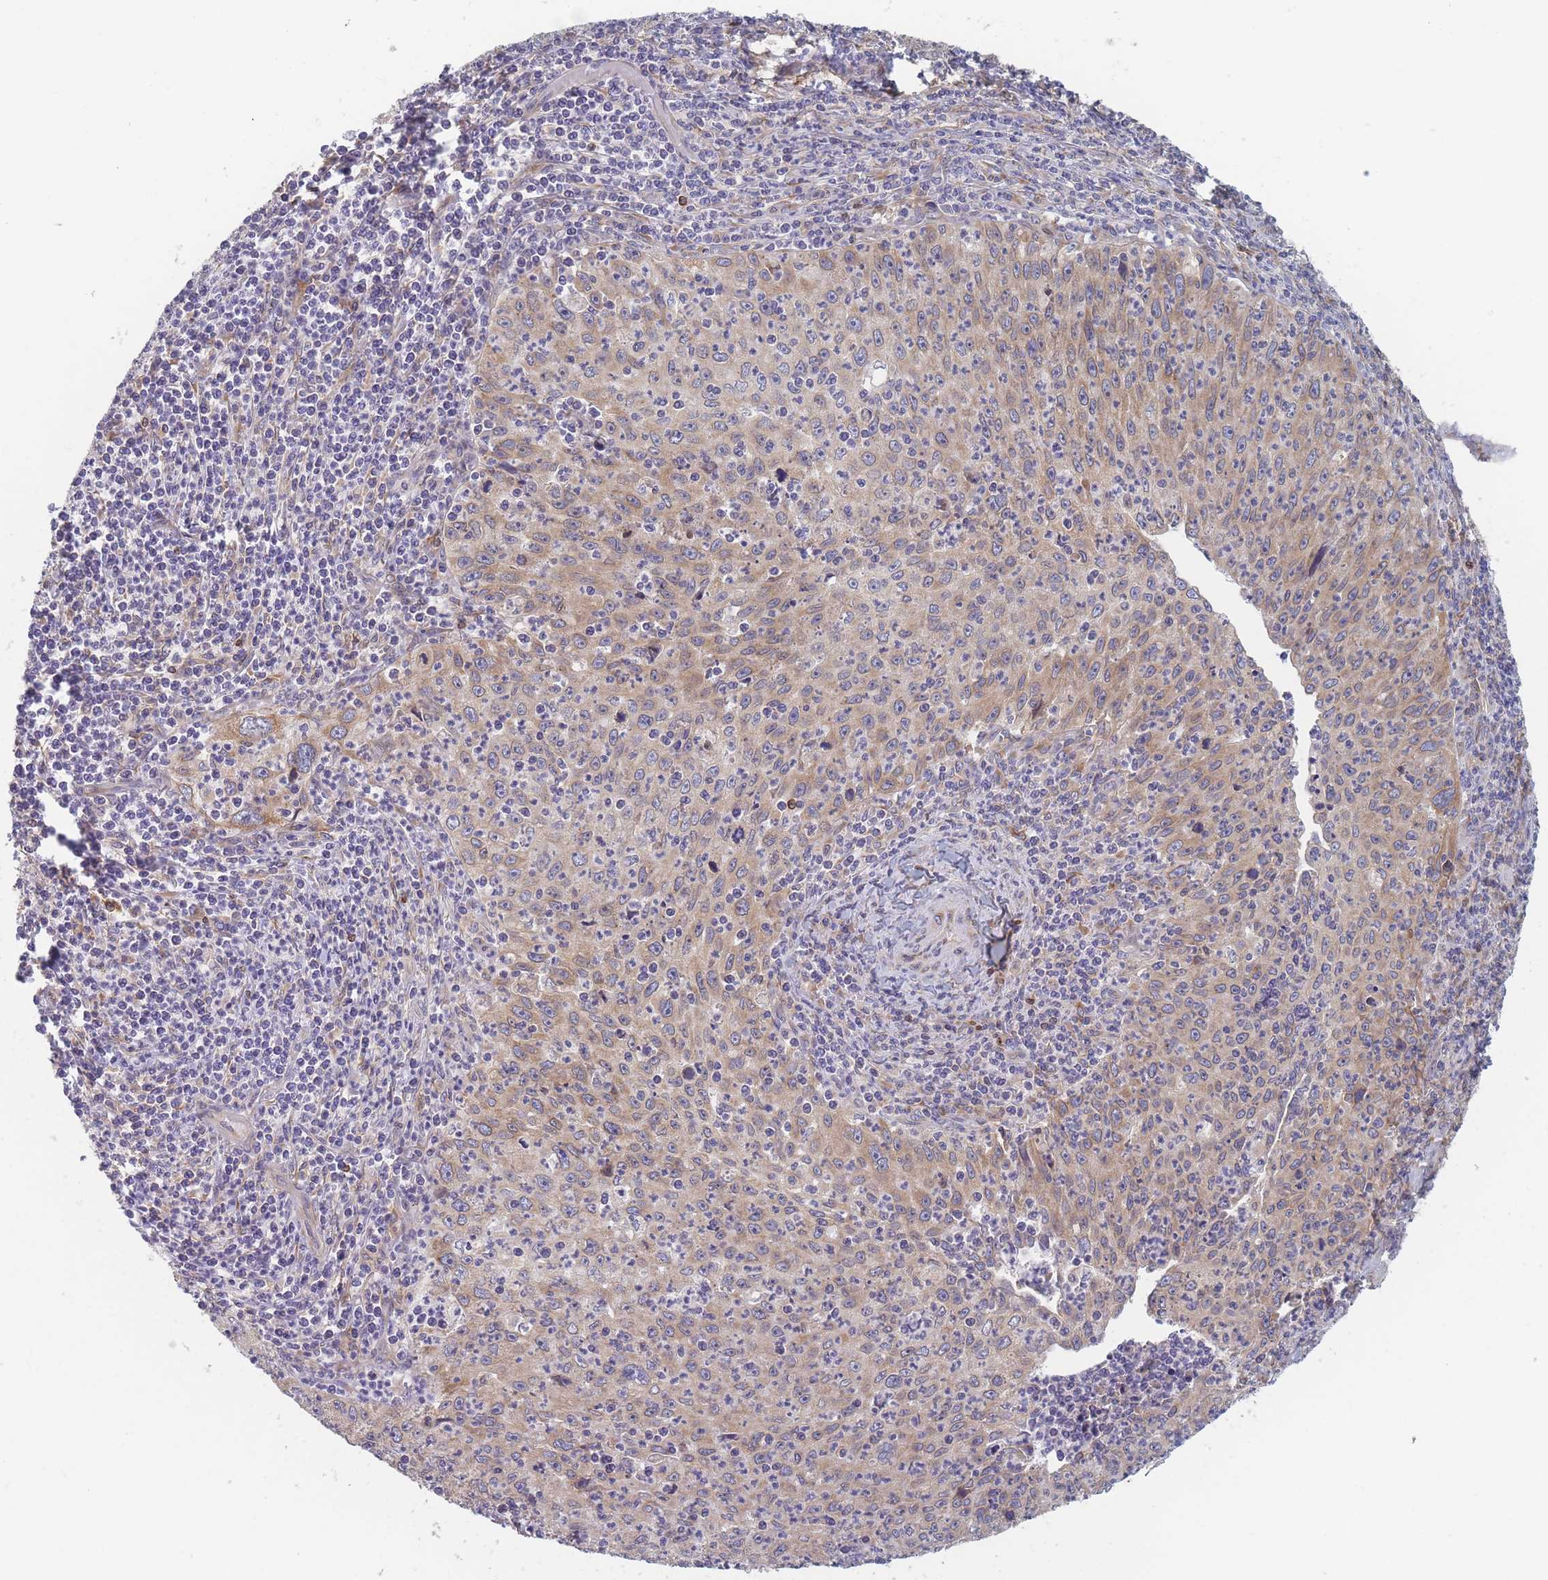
{"staining": {"intensity": "moderate", "quantity": "25%-75%", "location": "cytoplasmic/membranous"}, "tissue": "cervical cancer", "cell_type": "Tumor cells", "image_type": "cancer", "snomed": [{"axis": "morphology", "description": "Squamous cell carcinoma, NOS"}, {"axis": "topography", "description": "Cervix"}], "caption": "Protein expression analysis of human squamous cell carcinoma (cervical) reveals moderate cytoplasmic/membranous expression in approximately 25%-75% of tumor cells.", "gene": "KDSR", "patient": {"sex": "female", "age": 30}}